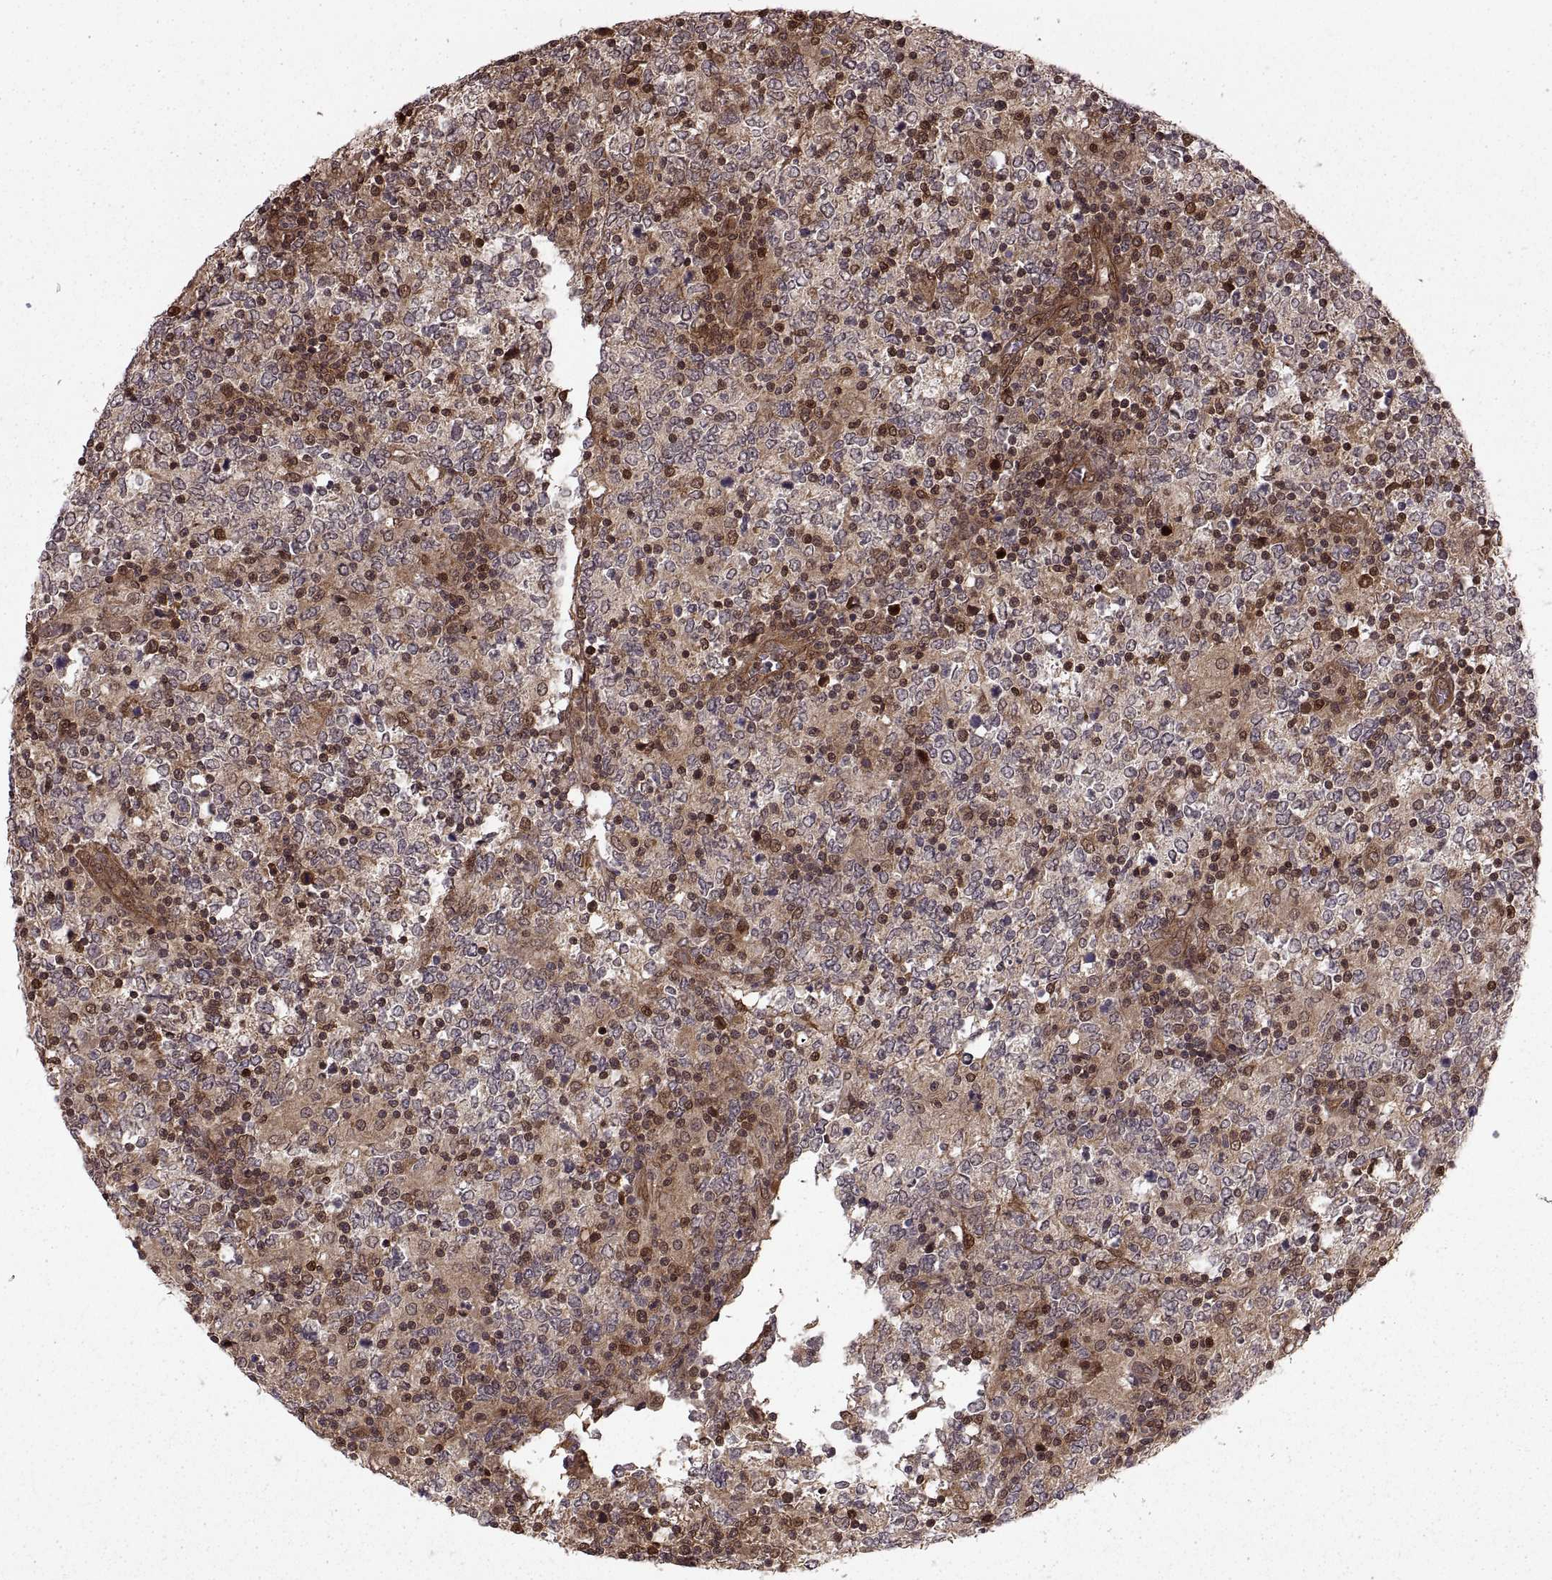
{"staining": {"intensity": "strong", "quantity": ">75%", "location": "cytoplasmic/membranous"}, "tissue": "lymphoma", "cell_type": "Tumor cells", "image_type": "cancer", "snomed": [{"axis": "morphology", "description": "Malignant lymphoma, non-Hodgkin's type, High grade"}, {"axis": "topography", "description": "Lymph node"}], "caption": "High-power microscopy captured an immunohistochemistry (IHC) photomicrograph of malignant lymphoma, non-Hodgkin's type (high-grade), revealing strong cytoplasmic/membranous staining in about >75% of tumor cells. The staining was performed using DAB (3,3'-diaminobenzidine) to visualize the protein expression in brown, while the nuclei were stained in blue with hematoxylin (Magnification: 20x).", "gene": "DEDD", "patient": {"sex": "female", "age": 84}}